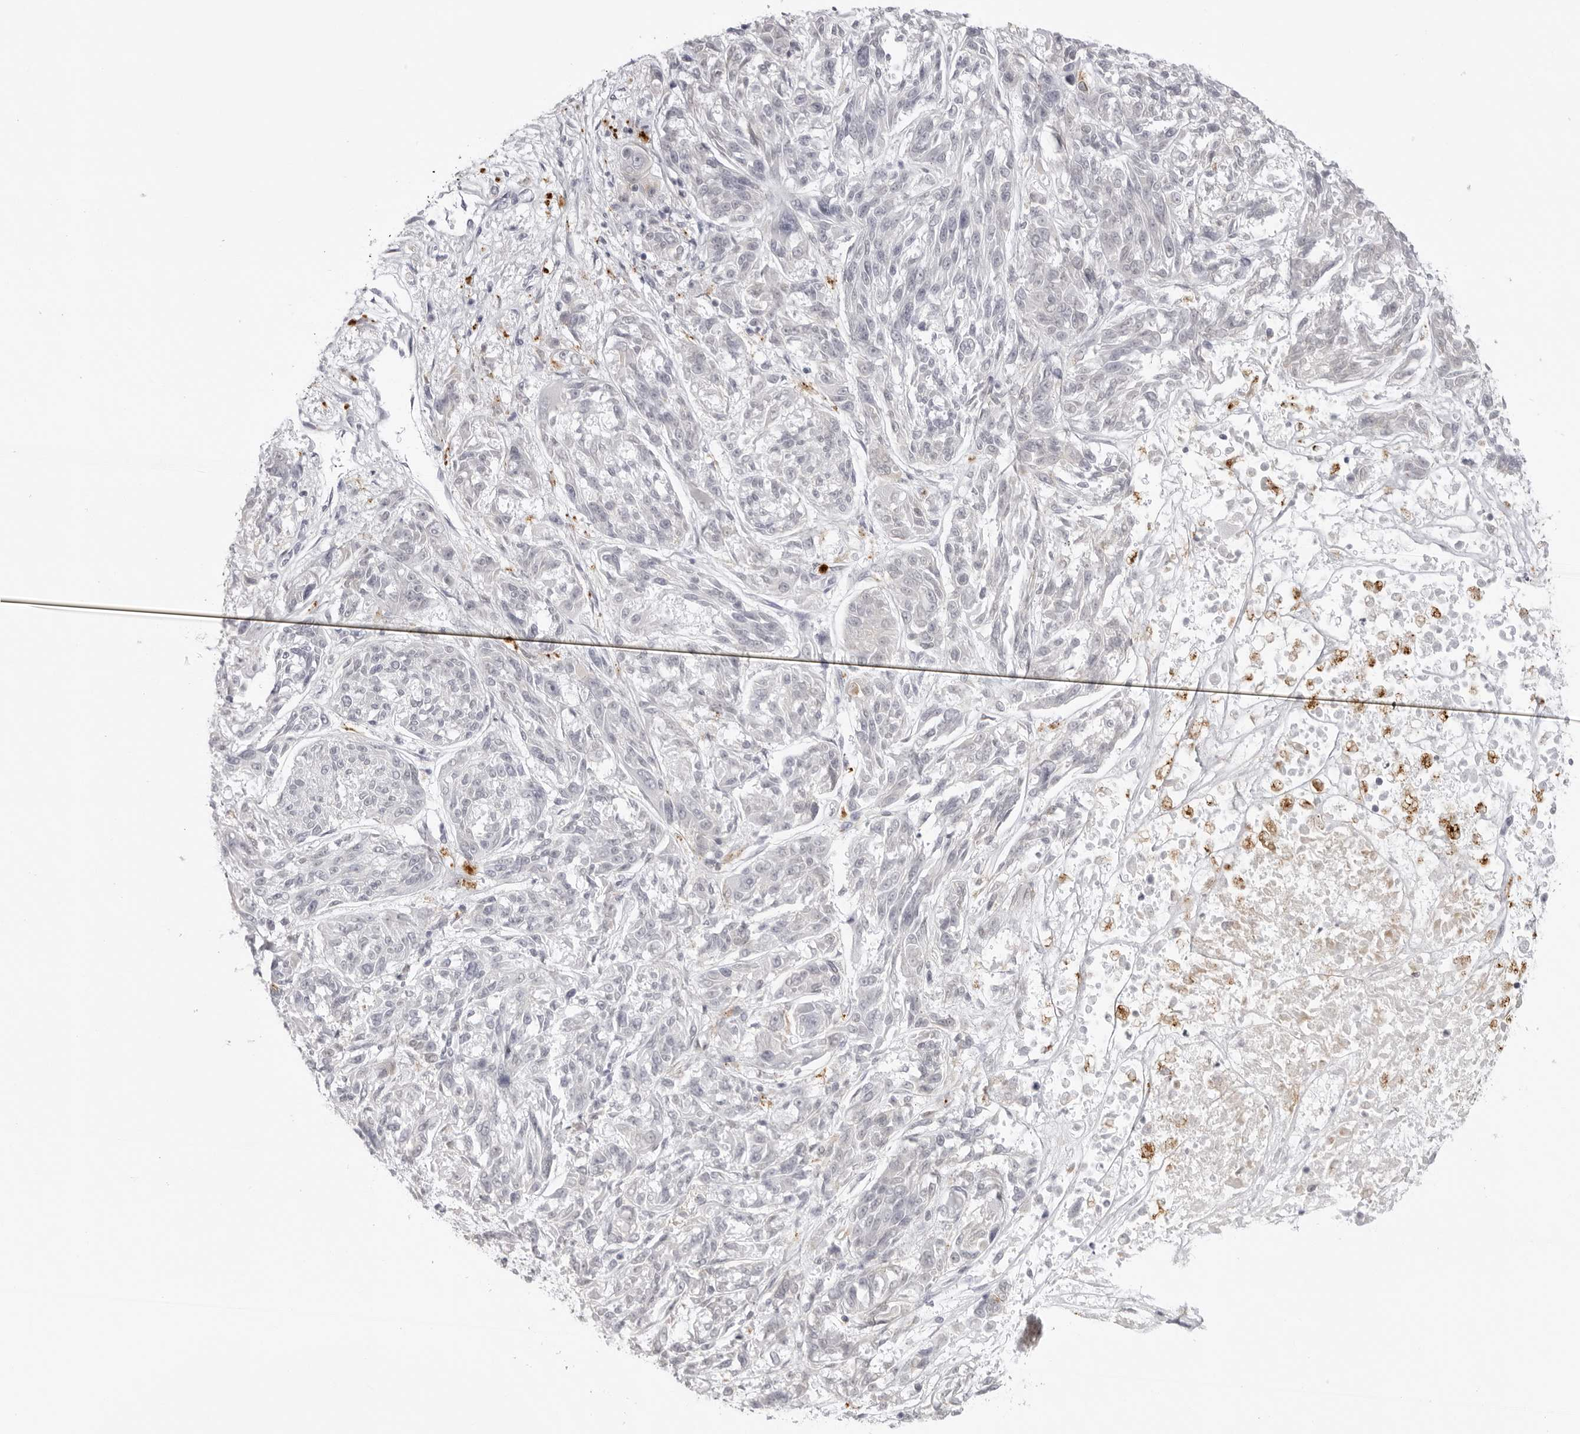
{"staining": {"intensity": "negative", "quantity": "none", "location": "none"}, "tissue": "melanoma", "cell_type": "Tumor cells", "image_type": "cancer", "snomed": [{"axis": "morphology", "description": "Malignant melanoma, NOS"}, {"axis": "topography", "description": "Skin"}], "caption": "High power microscopy image of an immunohistochemistry (IHC) photomicrograph of melanoma, revealing no significant staining in tumor cells.", "gene": "IL25", "patient": {"sex": "male", "age": 53}}